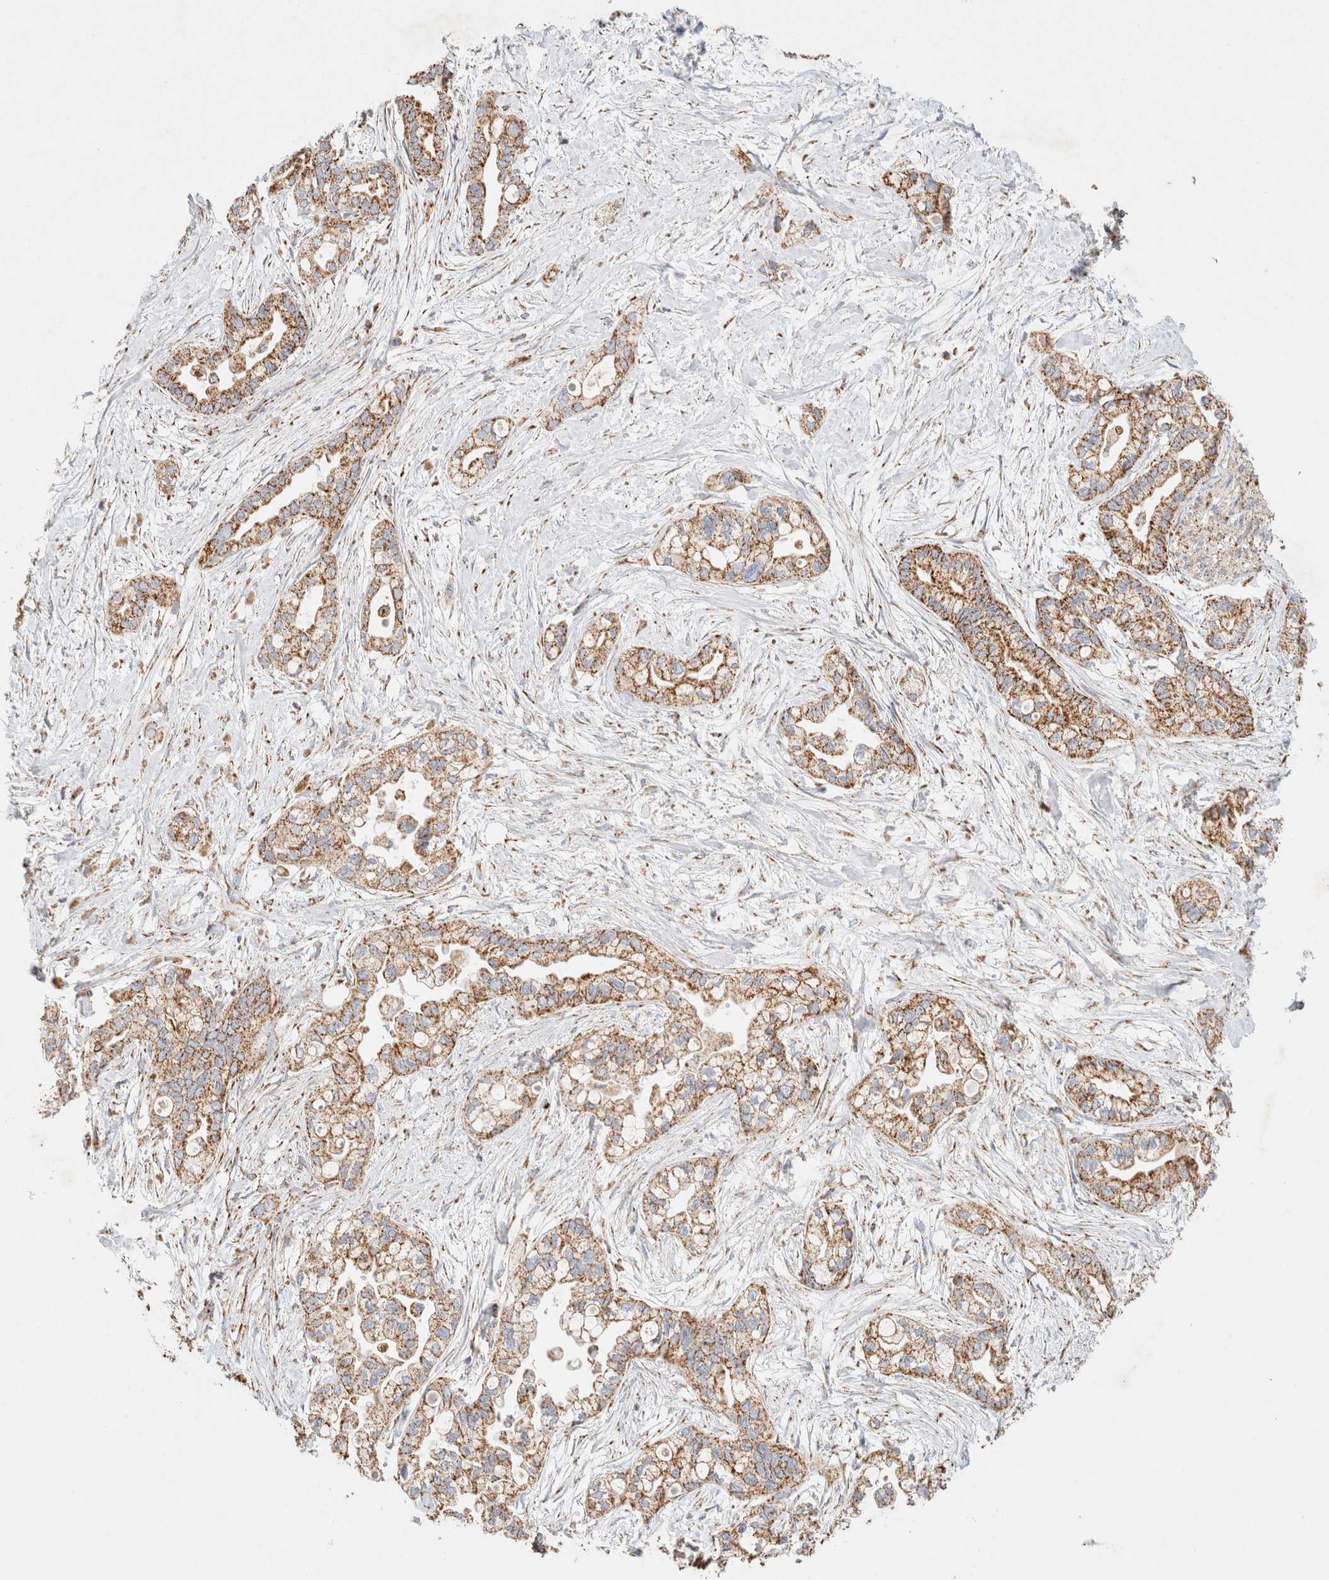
{"staining": {"intensity": "moderate", "quantity": ">75%", "location": "cytoplasmic/membranous"}, "tissue": "pancreatic cancer", "cell_type": "Tumor cells", "image_type": "cancer", "snomed": [{"axis": "morphology", "description": "Adenocarcinoma, NOS"}, {"axis": "topography", "description": "Pancreas"}], "caption": "Protein analysis of pancreatic cancer (adenocarcinoma) tissue exhibits moderate cytoplasmic/membranous staining in approximately >75% of tumor cells.", "gene": "PHB2", "patient": {"sex": "female", "age": 77}}